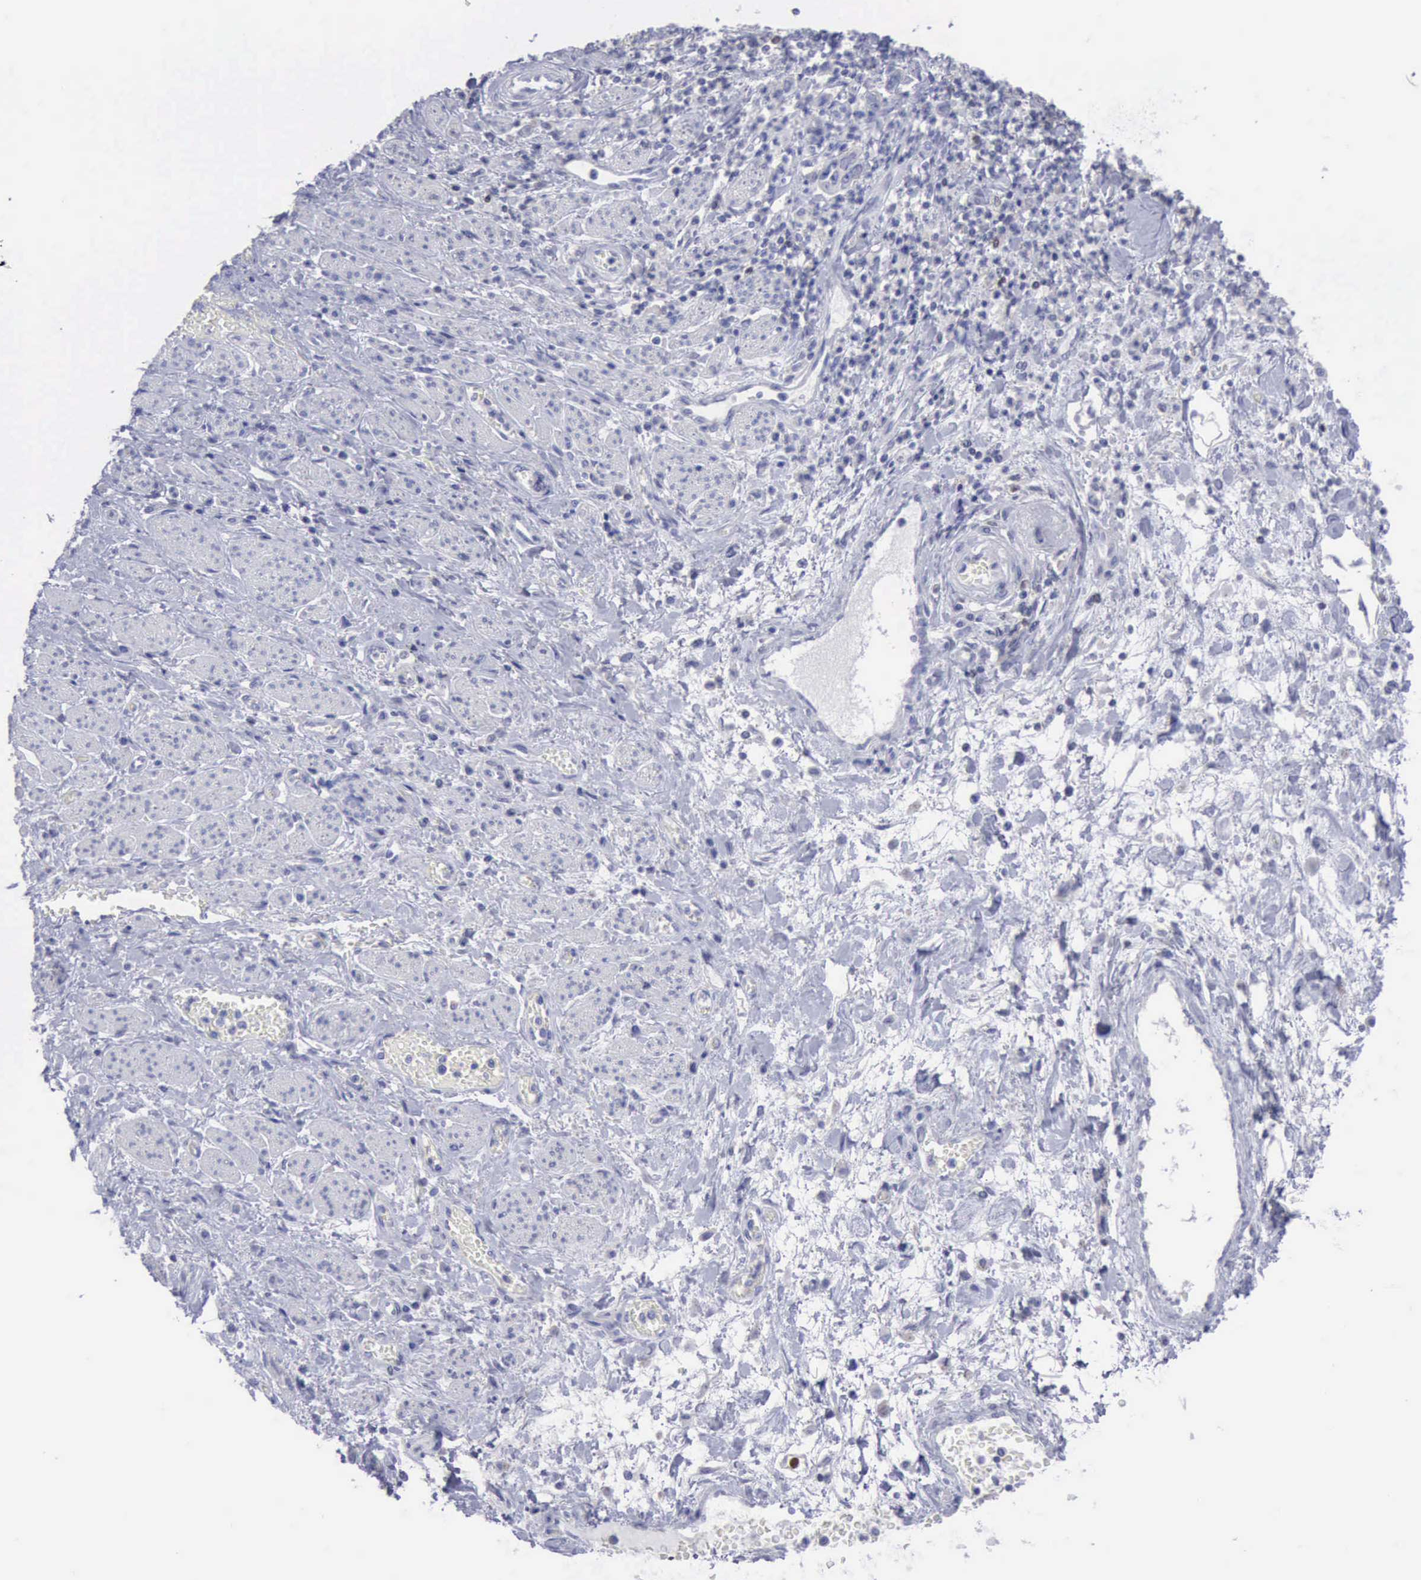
{"staining": {"intensity": "negative", "quantity": "none", "location": "none"}, "tissue": "stomach cancer", "cell_type": "Tumor cells", "image_type": "cancer", "snomed": [{"axis": "morphology", "description": "Adenocarcinoma, NOS"}, {"axis": "topography", "description": "Stomach"}], "caption": "This is an IHC histopathology image of stomach cancer (adenocarcinoma). There is no positivity in tumor cells.", "gene": "SATB2", "patient": {"sex": "female", "age": 76}}